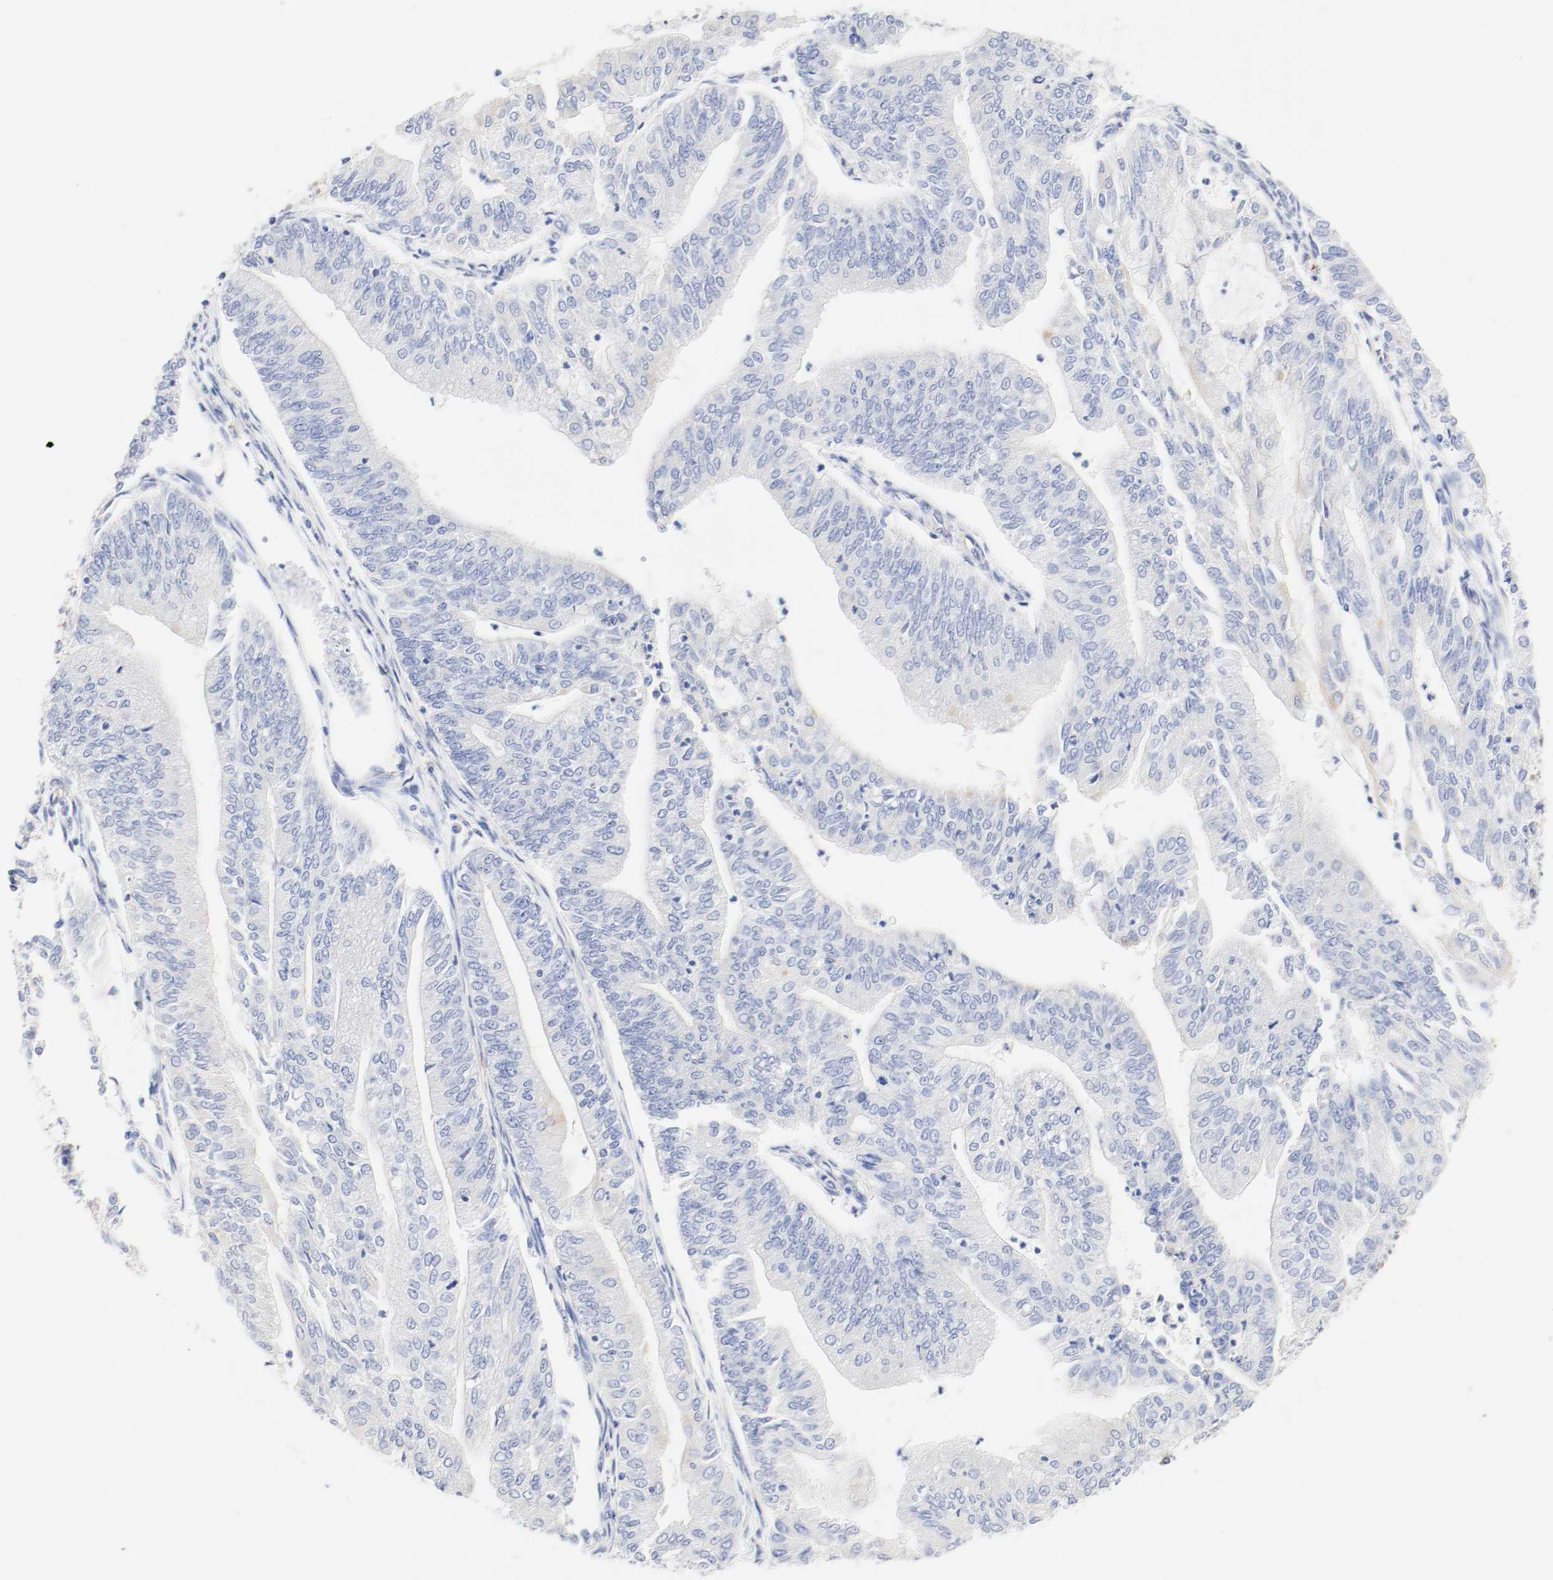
{"staining": {"intensity": "negative", "quantity": "none", "location": "none"}, "tissue": "endometrial cancer", "cell_type": "Tumor cells", "image_type": "cancer", "snomed": [{"axis": "morphology", "description": "Adenocarcinoma, NOS"}, {"axis": "topography", "description": "Endometrium"}], "caption": "Protein analysis of endometrial cancer exhibits no significant positivity in tumor cells. (DAB immunohistochemistry, high magnification).", "gene": "GIT1", "patient": {"sex": "female", "age": 59}}